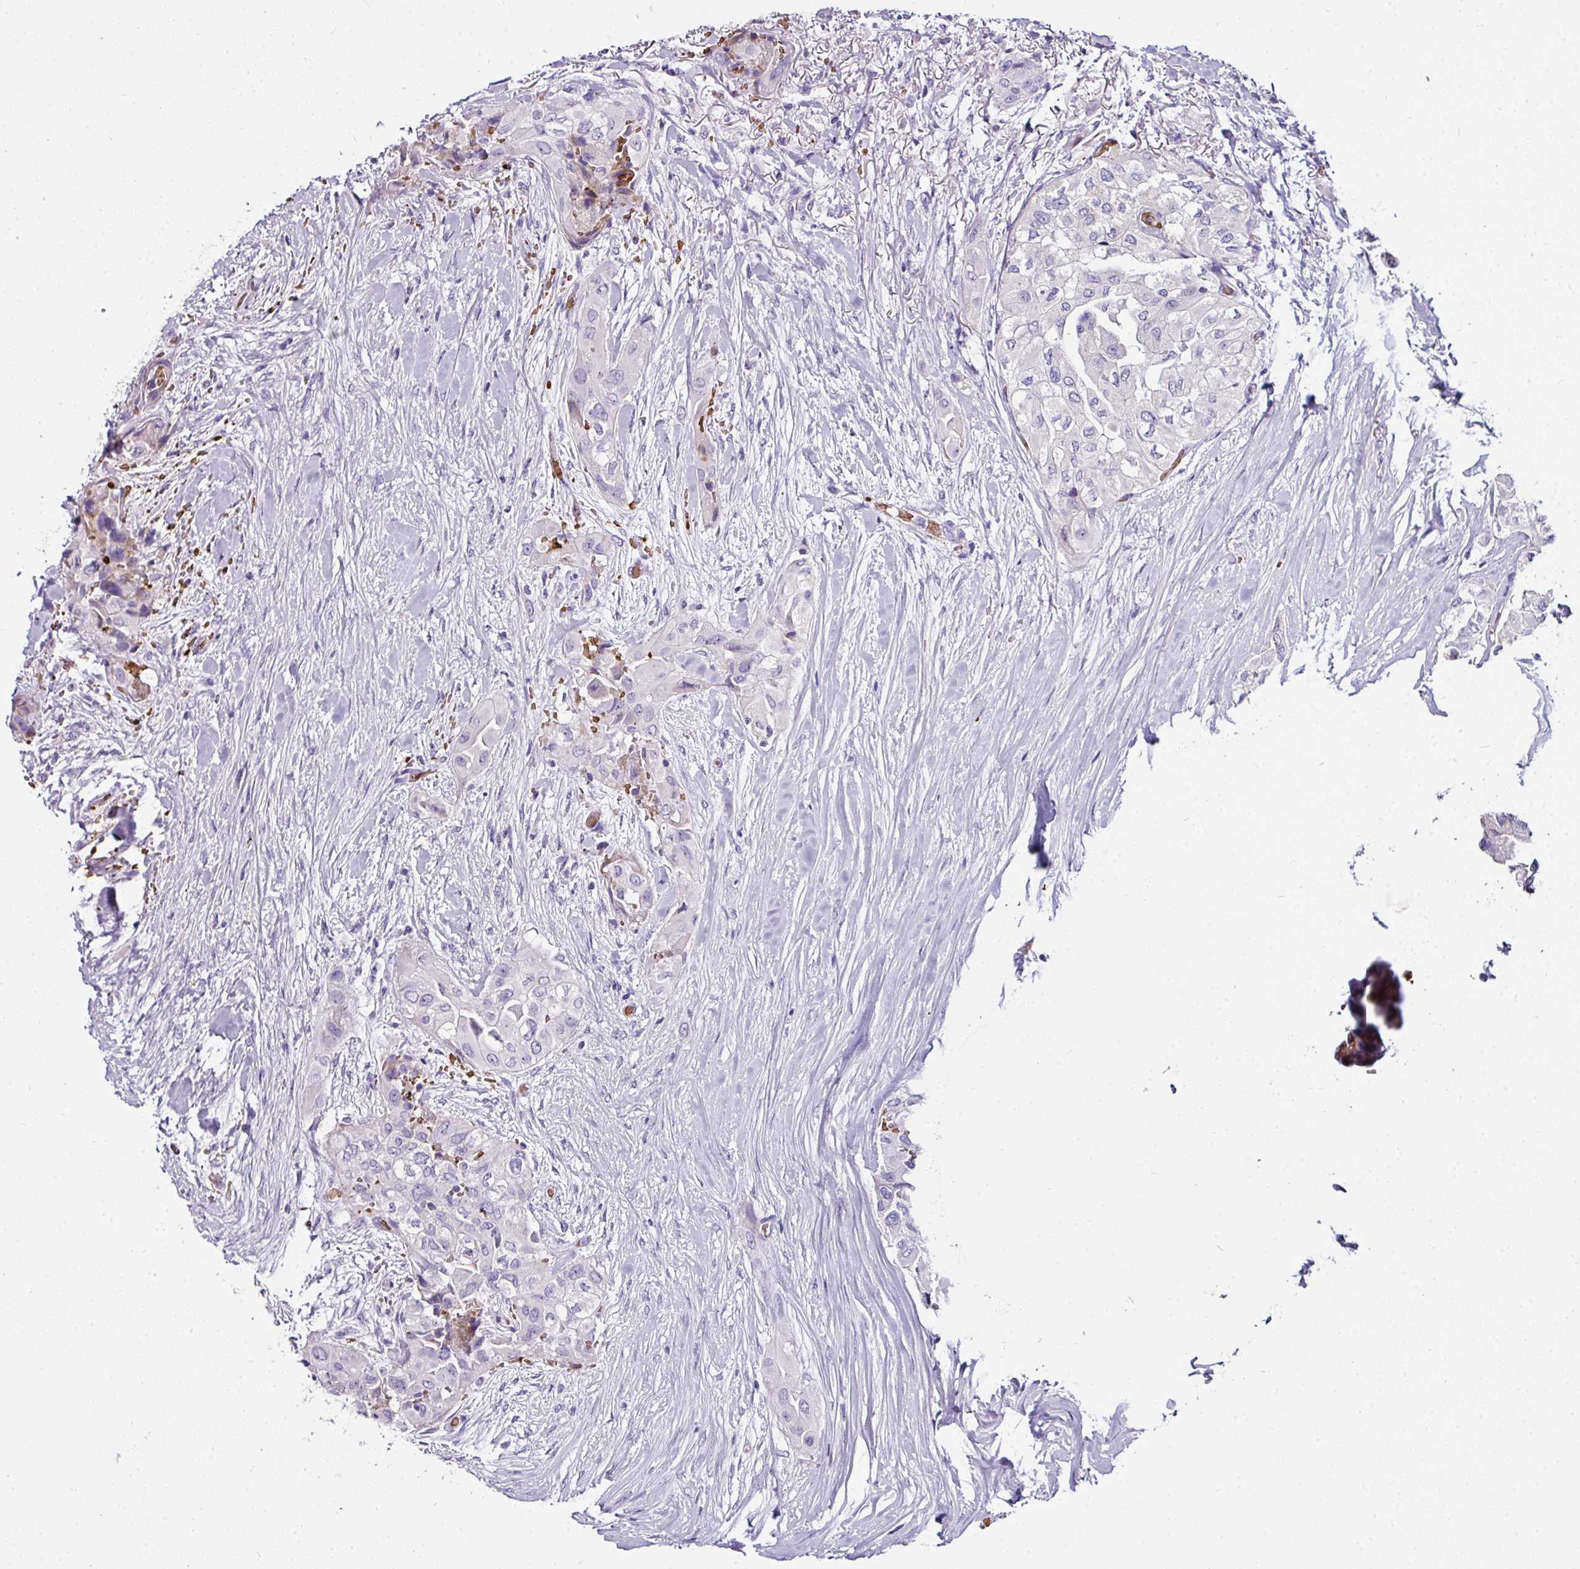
{"staining": {"intensity": "negative", "quantity": "none", "location": "none"}, "tissue": "thyroid cancer", "cell_type": "Tumor cells", "image_type": "cancer", "snomed": [{"axis": "morphology", "description": "Papillary adenocarcinoma, NOS"}, {"axis": "topography", "description": "Thyroid gland"}], "caption": "IHC of thyroid cancer reveals no expression in tumor cells.", "gene": "NAPSA", "patient": {"sex": "female", "age": 59}}